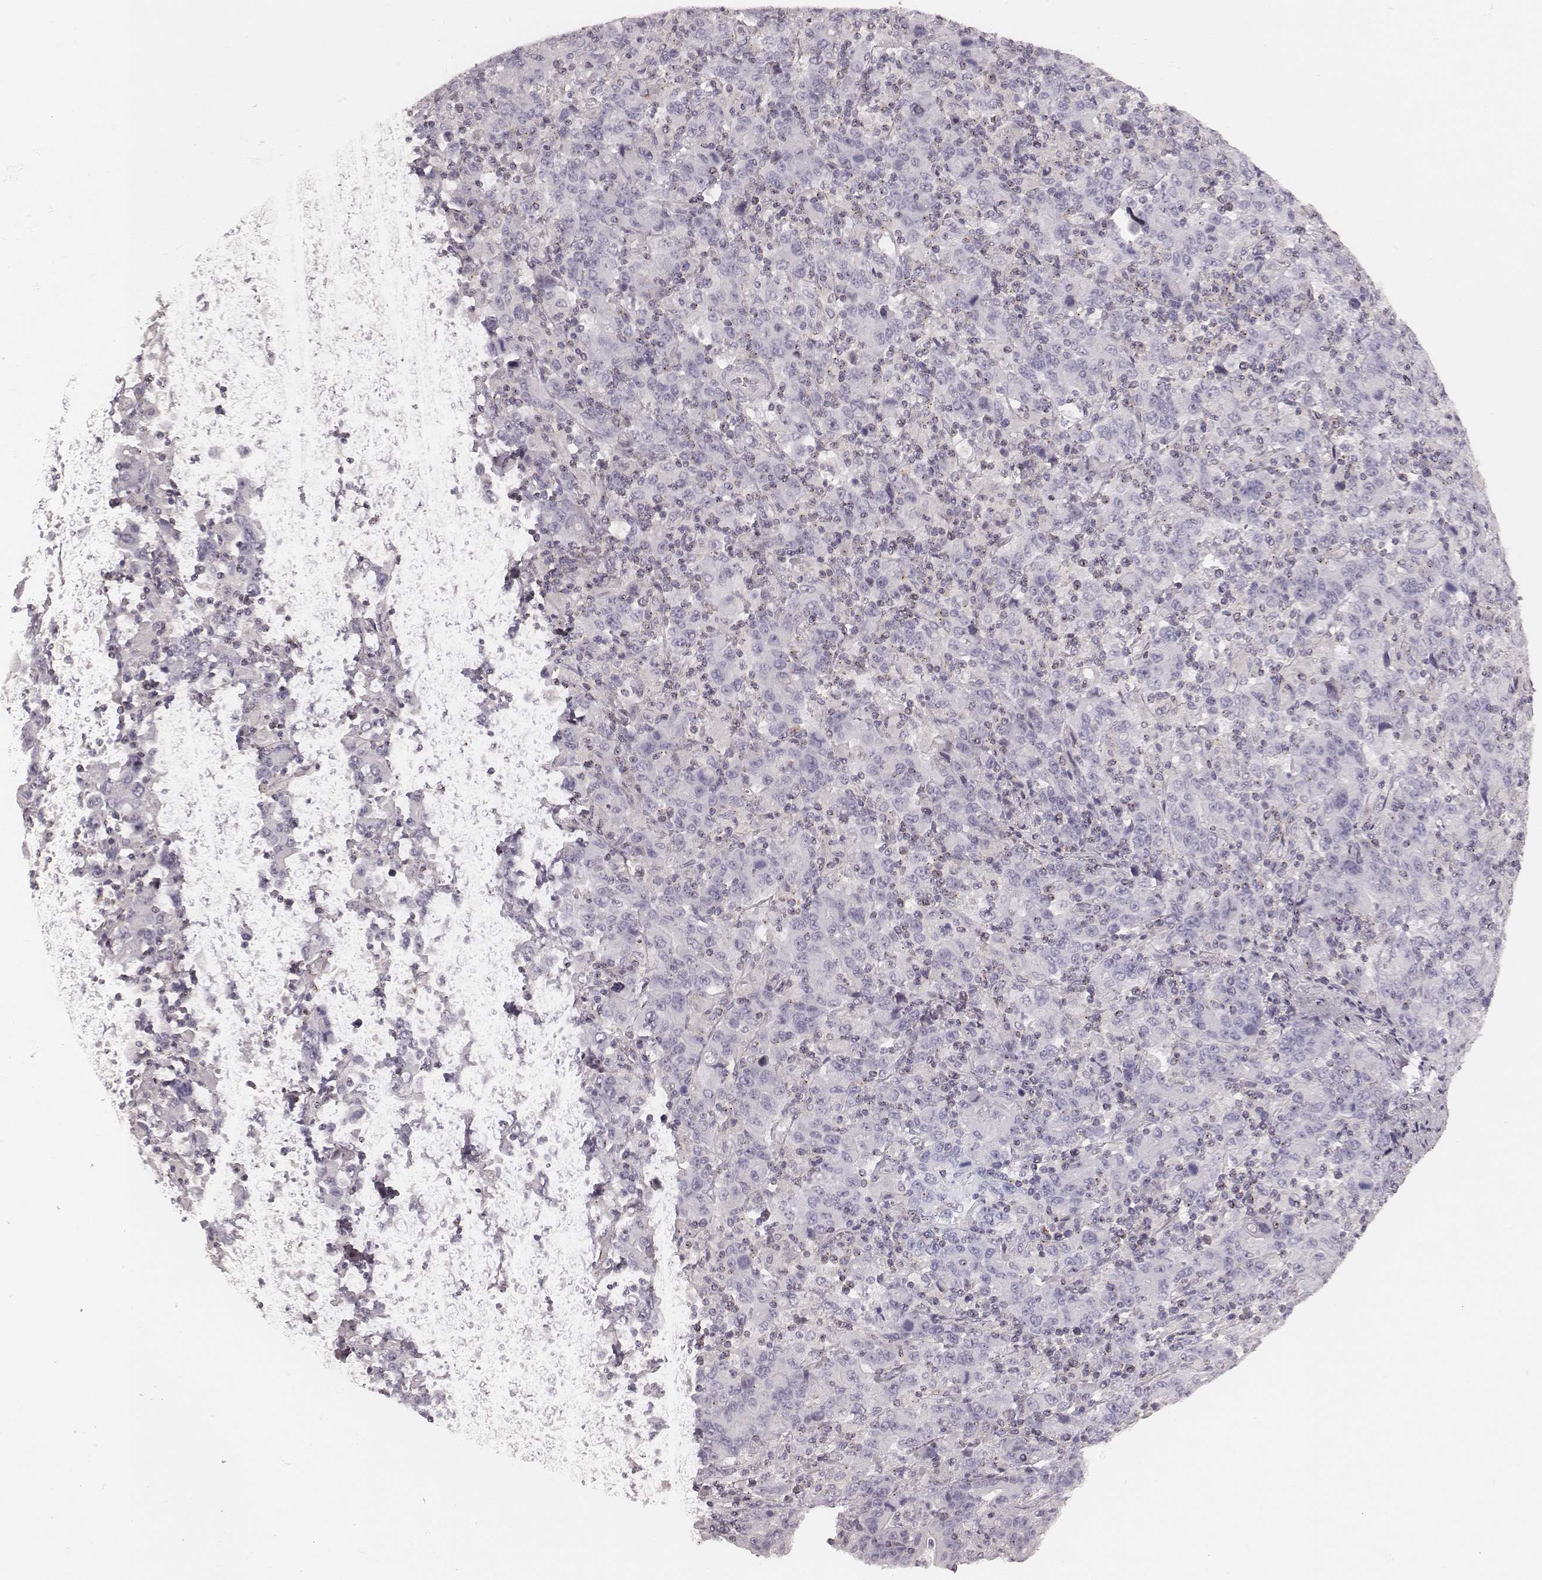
{"staining": {"intensity": "negative", "quantity": "none", "location": "none"}, "tissue": "stomach cancer", "cell_type": "Tumor cells", "image_type": "cancer", "snomed": [{"axis": "morphology", "description": "Adenocarcinoma, NOS"}, {"axis": "topography", "description": "Stomach, upper"}], "caption": "High power microscopy micrograph of an immunohistochemistry (IHC) image of stomach cancer (adenocarcinoma), revealing no significant expression in tumor cells.", "gene": "MSX1", "patient": {"sex": "male", "age": 69}}